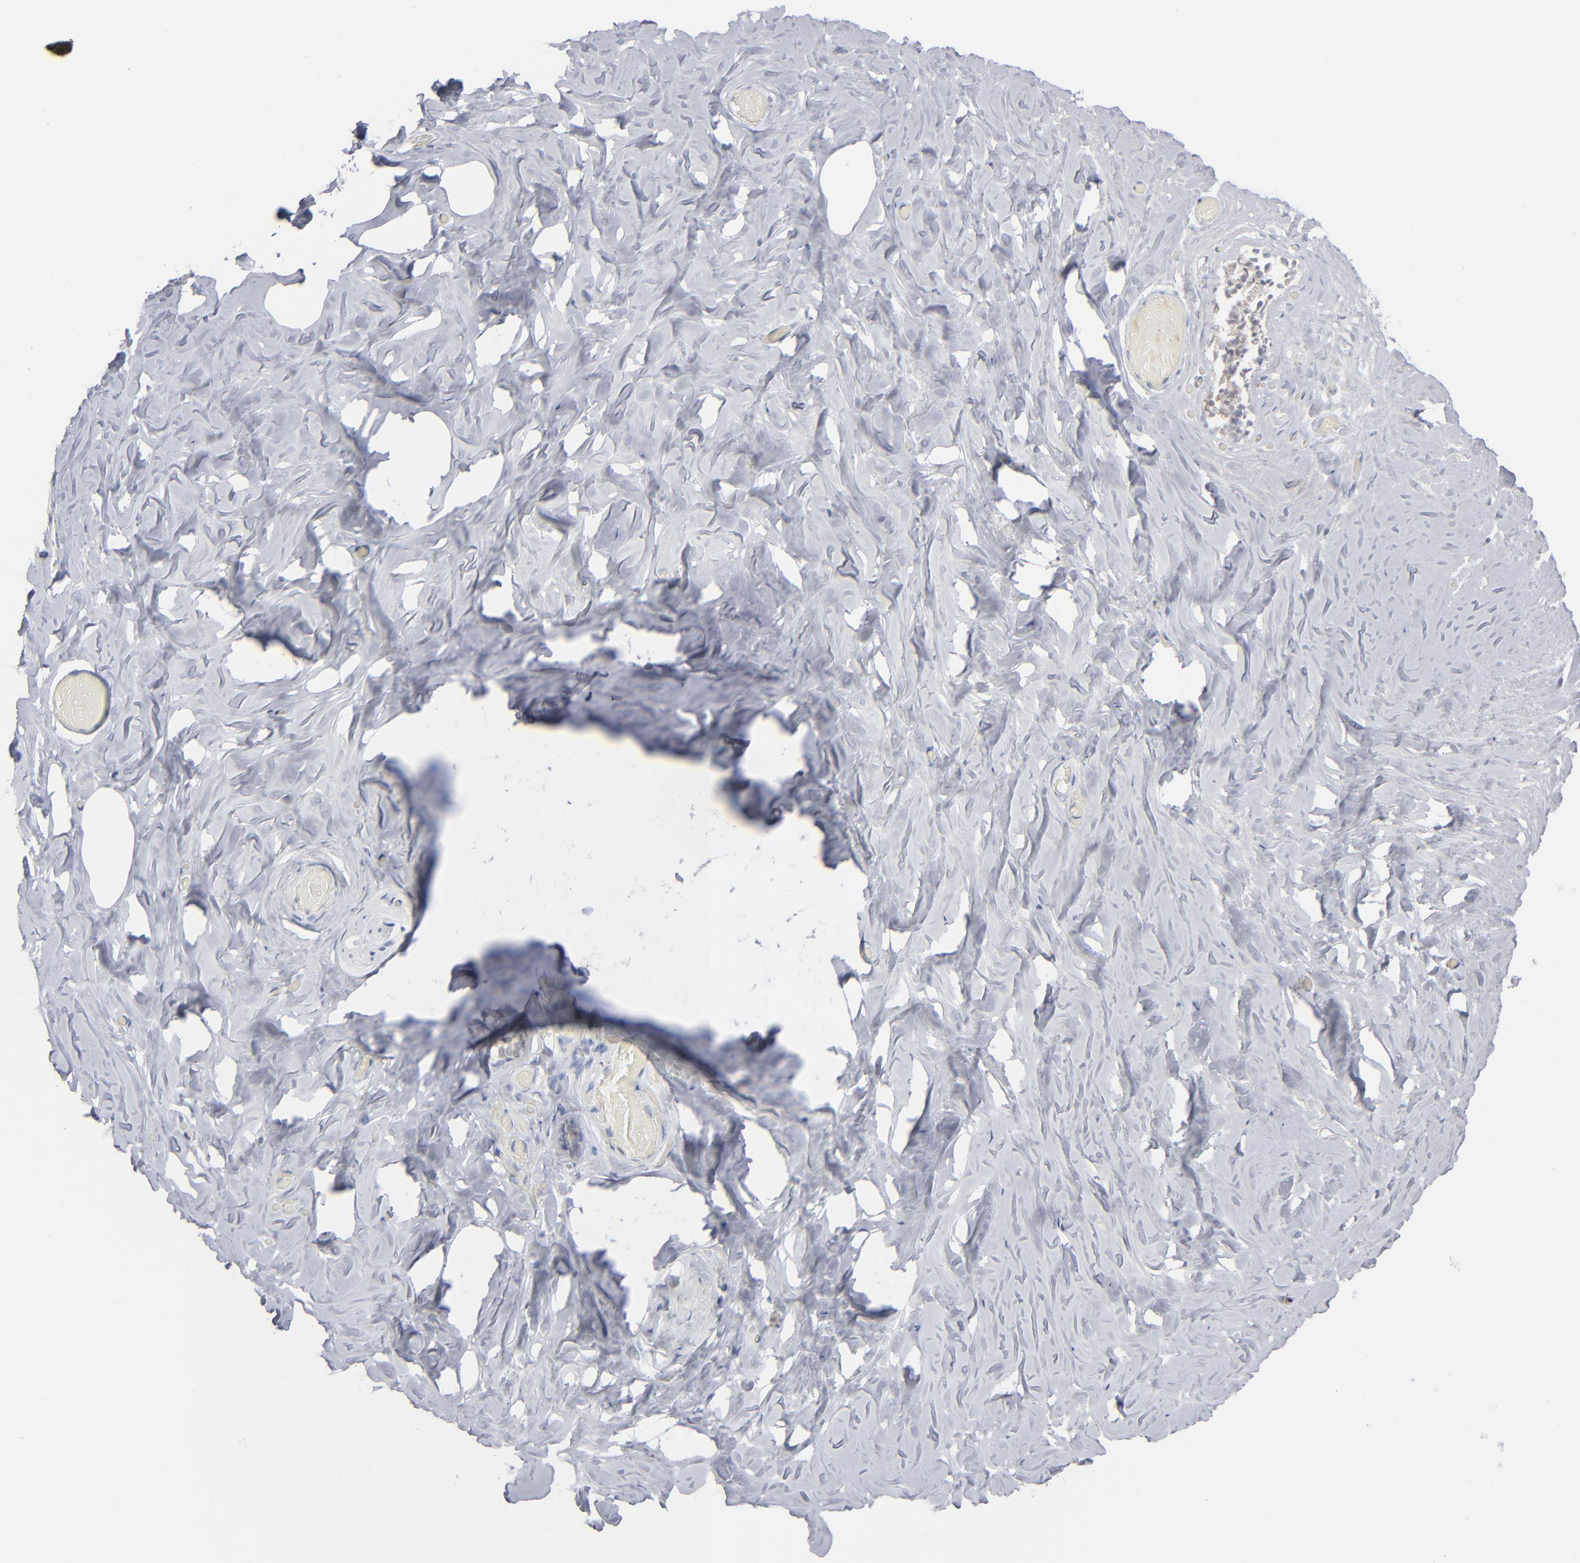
{"staining": {"intensity": "negative", "quantity": "none", "location": "none"}, "tissue": "breast", "cell_type": "Adipocytes", "image_type": "normal", "snomed": [{"axis": "morphology", "description": "Normal tissue, NOS"}, {"axis": "topography", "description": "Breast"}], "caption": "Immunohistochemistry histopathology image of normal breast stained for a protein (brown), which demonstrates no expression in adipocytes.", "gene": "POF1B", "patient": {"sex": "female", "age": 75}}